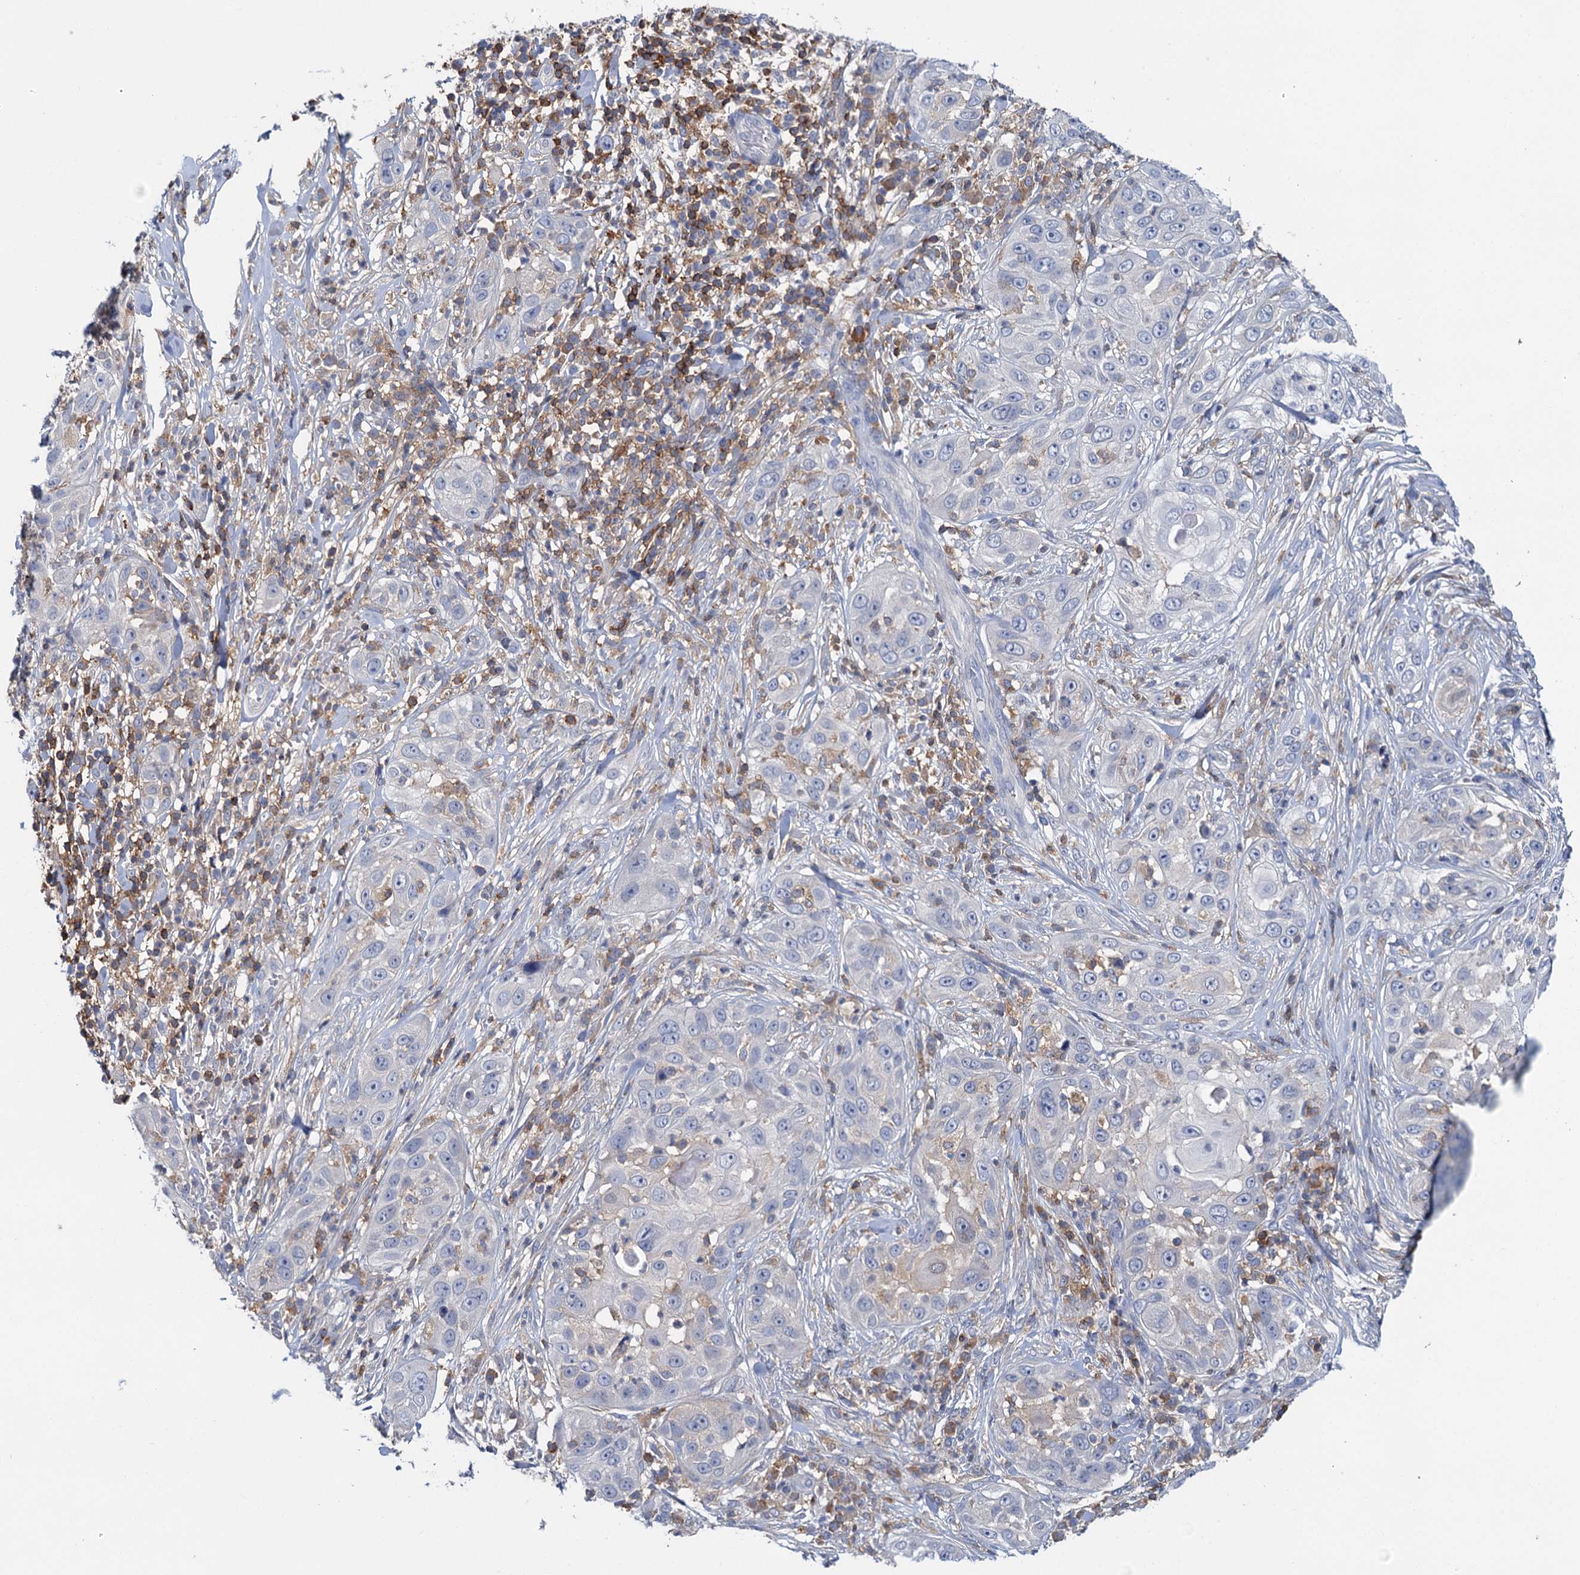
{"staining": {"intensity": "negative", "quantity": "none", "location": "none"}, "tissue": "skin cancer", "cell_type": "Tumor cells", "image_type": "cancer", "snomed": [{"axis": "morphology", "description": "Squamous cell carcinoma, NOS"}, {"axis": "topography", "description": "Skin"}], "caption": "This is an immunohistochemistry (IHC) micrograph of skin squamous cell carcinoma. There is no staining in tumor cells.", "gene": "FGFR2", "patient": {"sex": "female", "age": 44}}